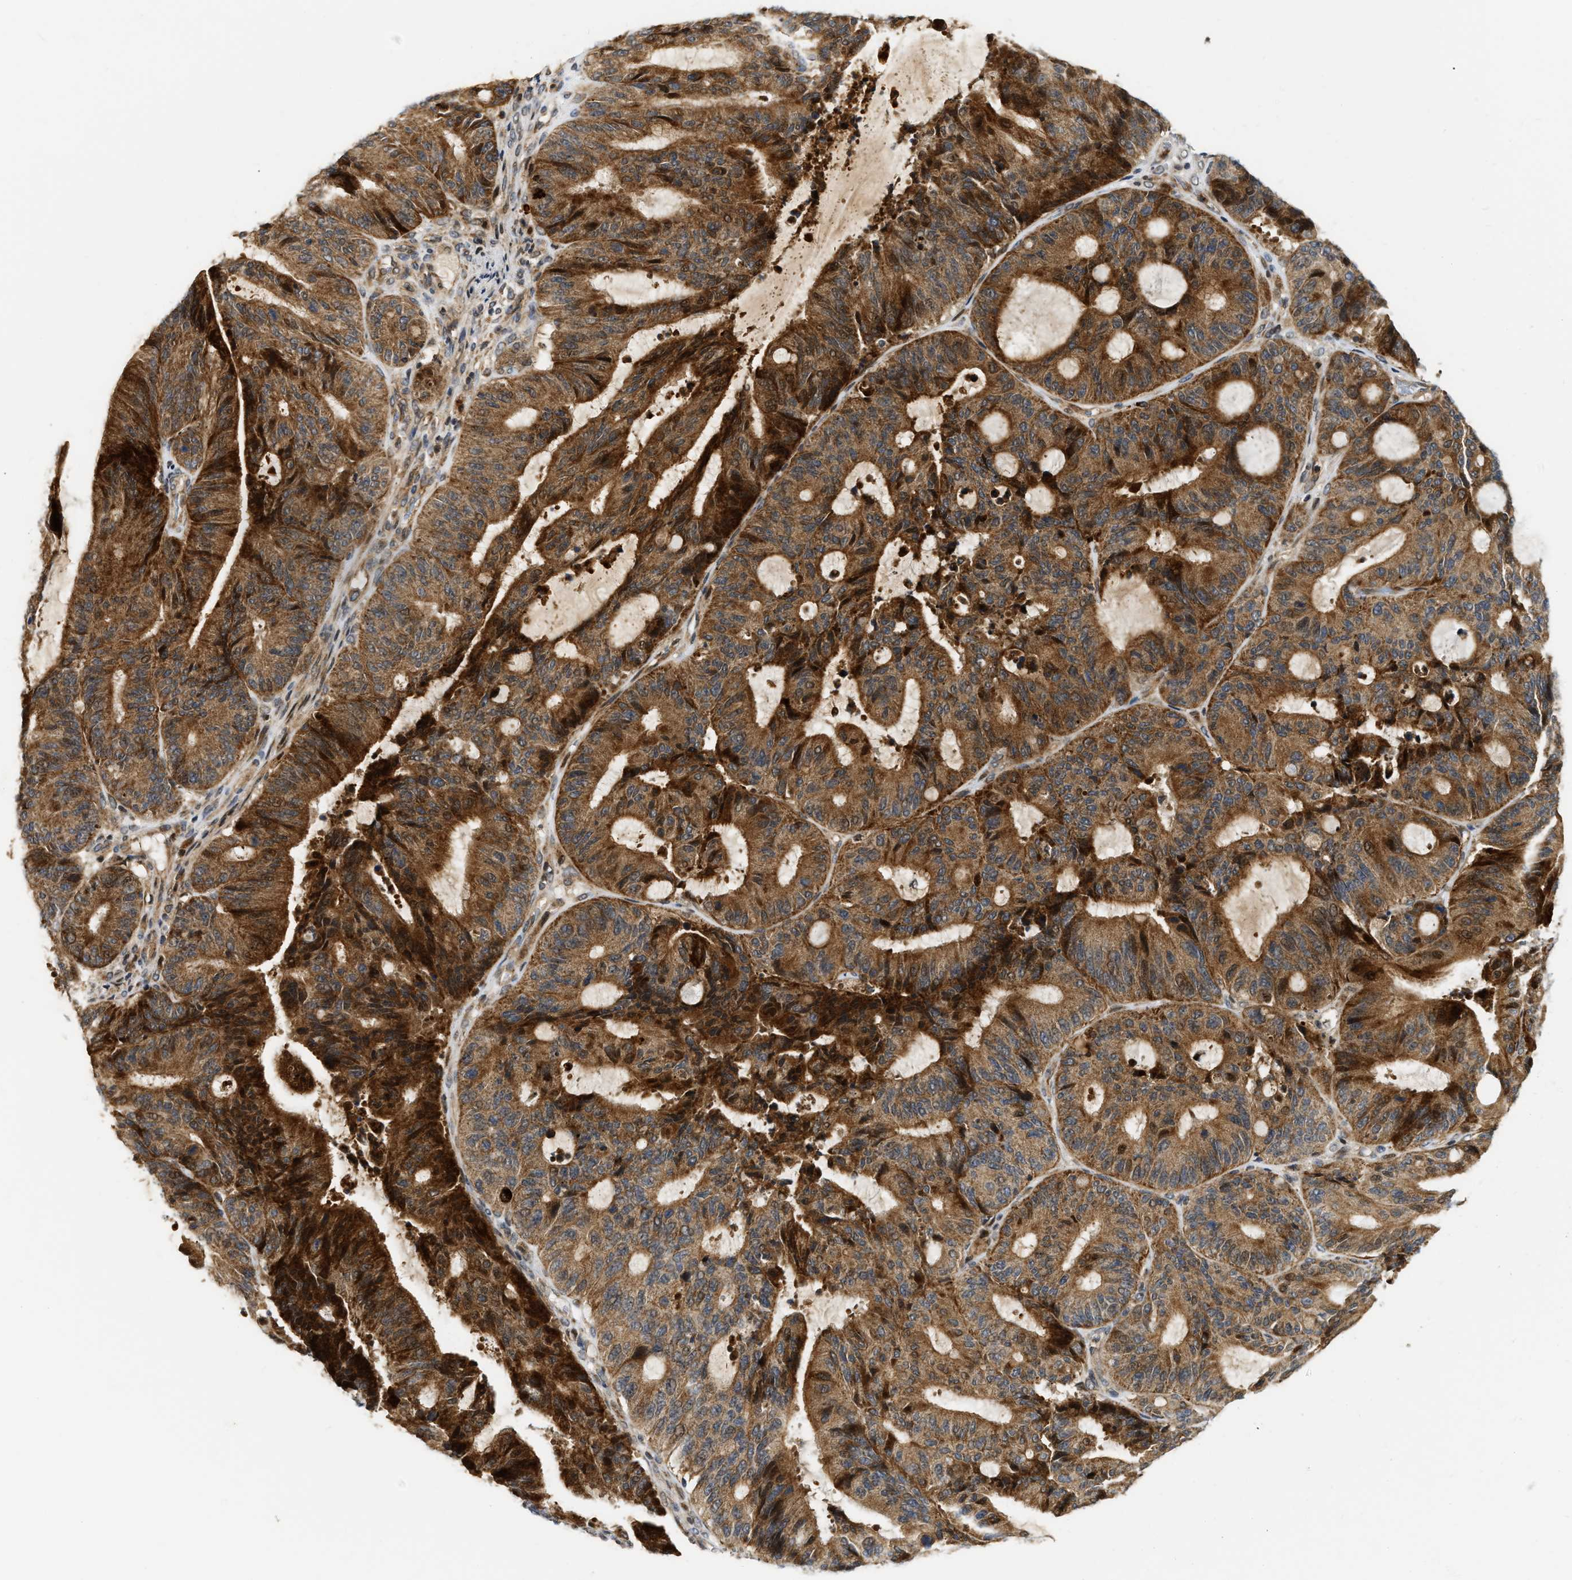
{"staining": {"intensity": "strong", "quantity": ">75%", "location": "cytoplasmic/membranous"}, "tissue": "liver cancer", "cell_type": "Tumor cells", "image_type": "cancer", "snomed": [{"axis": "morphology", "description": "Cholangiocarcinoma"}, {"axis": "topography", "description": "Liver"}], "caption": "Liver cholangiocarcinoma stained for a protein (brown) reveals strong cytoplasmic/membranous positive positivity in approximately >75% of tumor cells.", "gene": "EXTL2", "patient": {"sex": "female", "age": 73}}